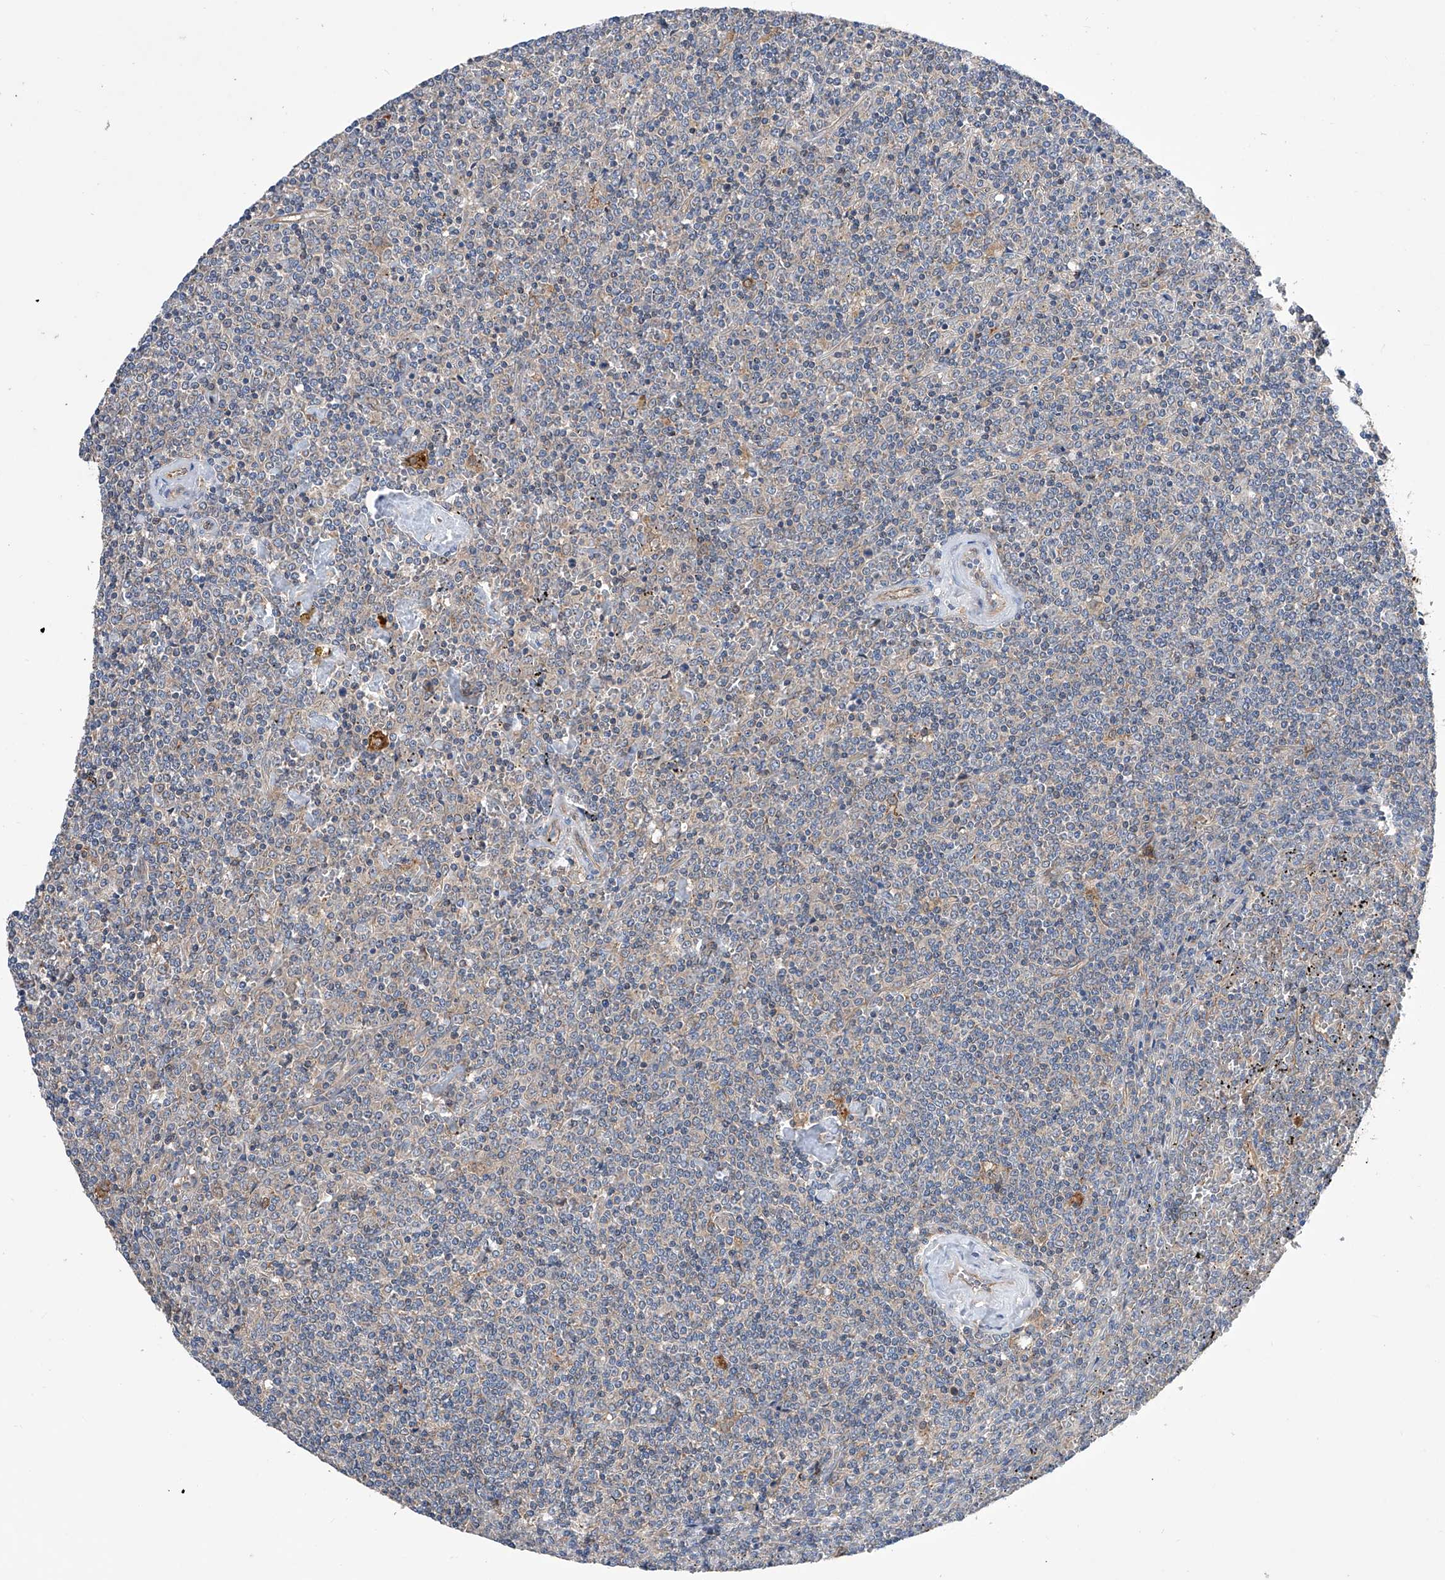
{"staining": {"intensity": "weak", "quantity": "<25%", "location": "cytoplasmic/membranous"}, "tissue": "lymphoma", "cell_type": "Tumor cells", "image_type": "cancer", "snomed": [{"axis": "morphology", "description": "Malignant lymphoma, non-Hodgkin's type, Low grade"}, {"axis": "topography", "description": "Spleen"}], "caption": "Immunohistochemical staining of human malignant lymphoma, non-Hodgkin's type (low-grade) demonstrates no significant positivity in tumor cells. (Brightfield microscopy of DAB (3,3'-diaminobenzidine) immunohistochemistry (IHC) at high magnification).", "gene": "SPATA20", "patient": {"sex": "female", "age": 19}}